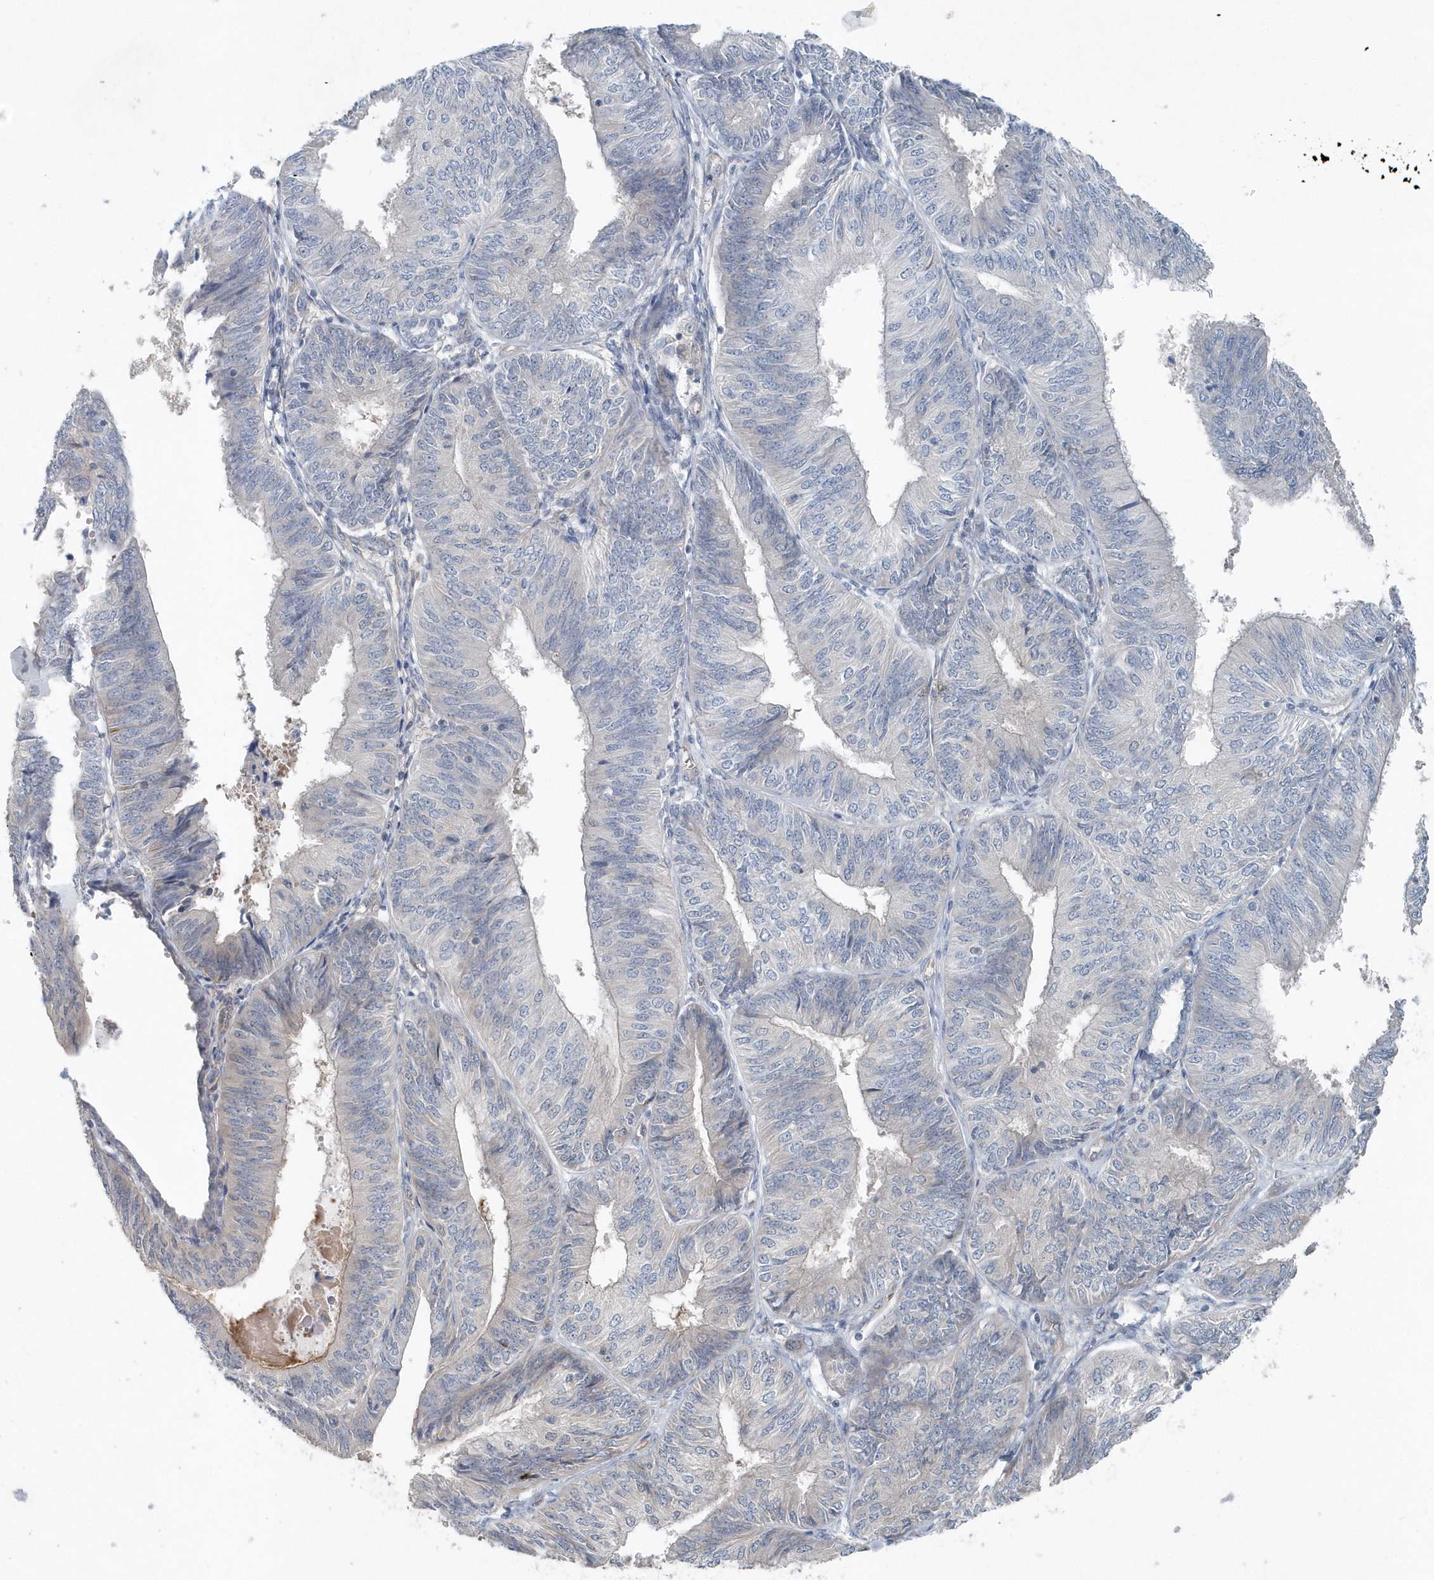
{"staining": {"intensity": "weak", "quantity": "<25%", "location": "cytoplasmic/membranous"}, "tissue": "endometrial cancer", "cell_type": "Tumor cells", "image_type": "cancer", "snomed": [{"axis": "morphology", "description": "Adenocarcinoma, NOS"}, {"axis": "topography", "description": "Endometrium"}], "caption": "Tumor cells are negative for protein expression in human adenocarcinoma (endometrial).", "gene": "MCC", "patient": {"sex": "female", "age": 58}}